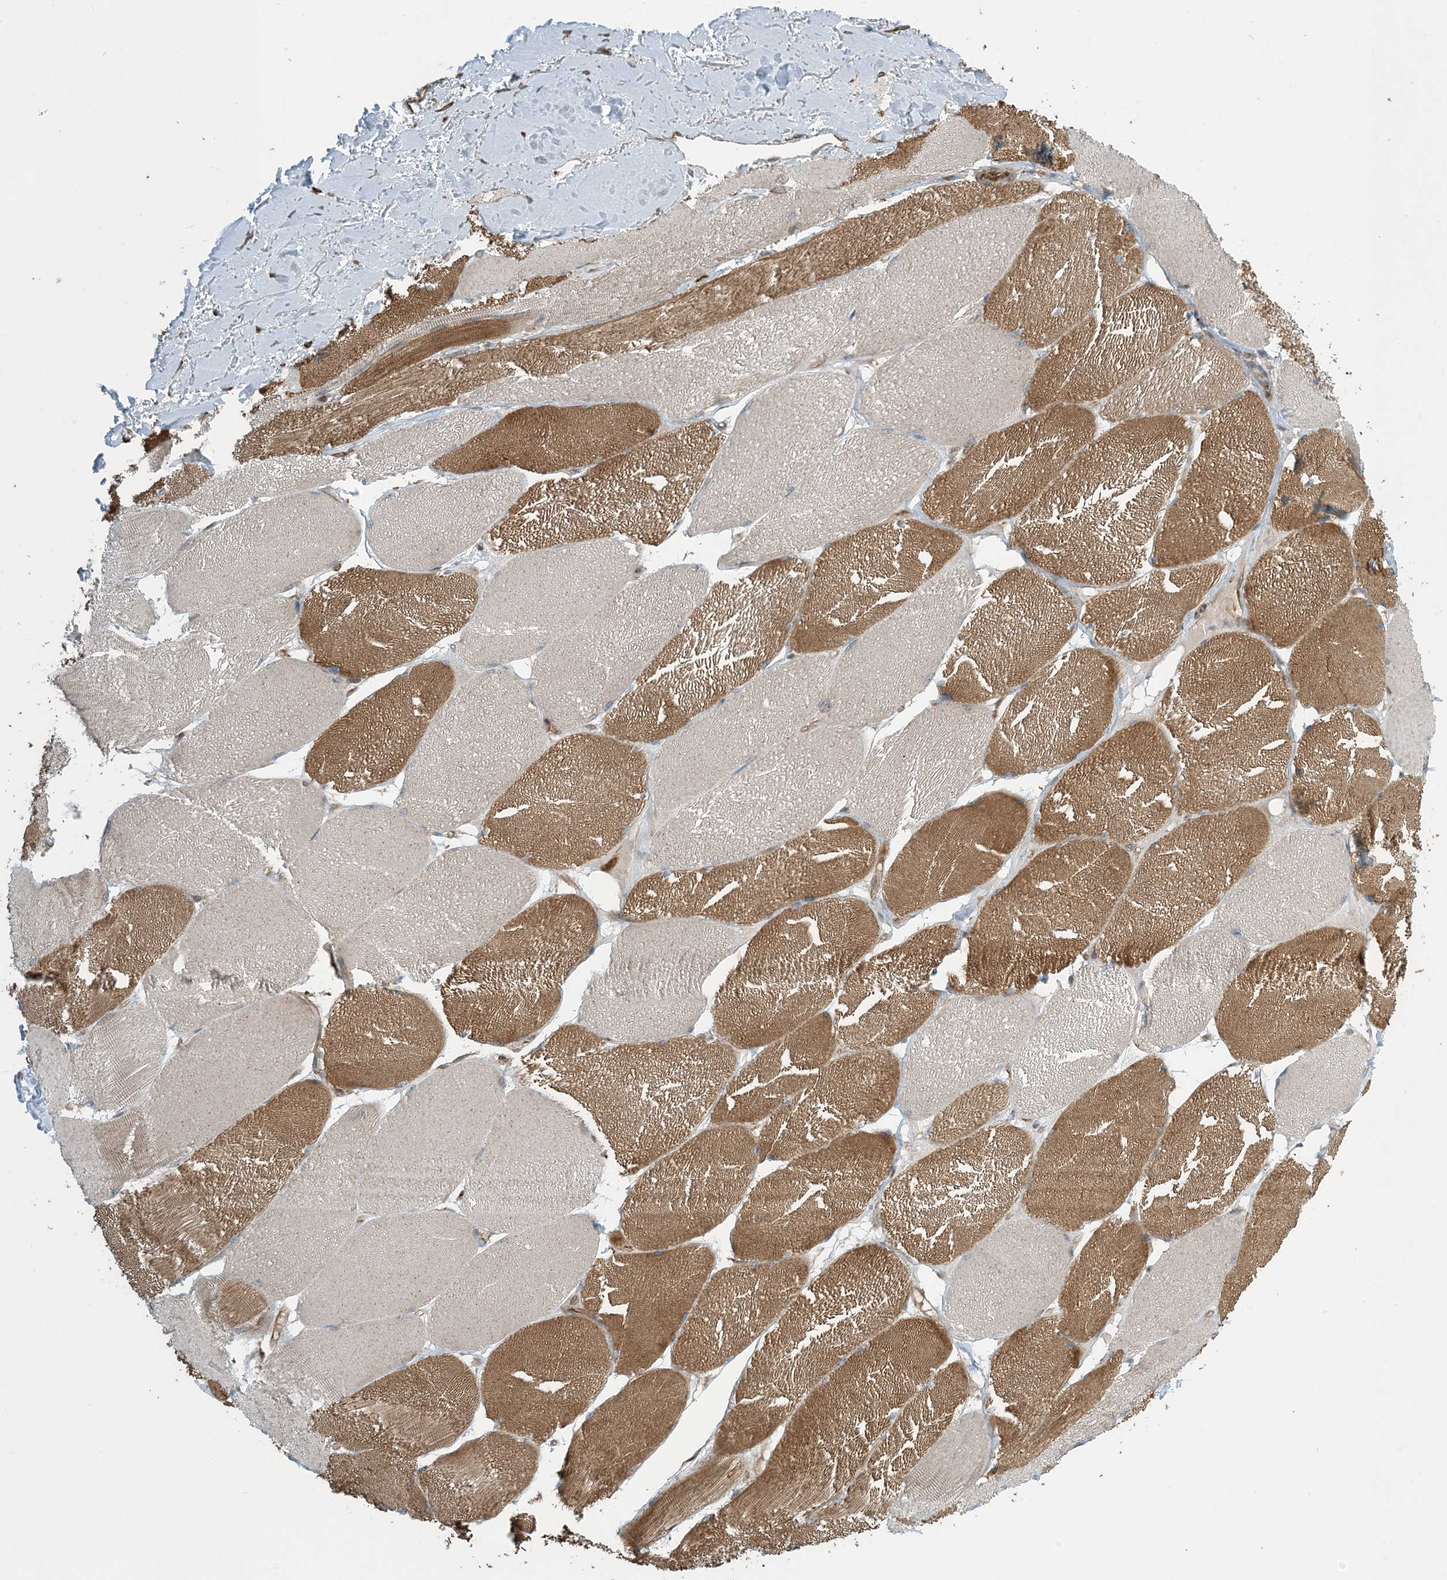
{"staining": {"intensity": "moderate", "quantity": "25%-75%", "location": "cytoplasmic/membranous"}, "tissue": "skeletal muscle", "cell_type": "Myocytes", "image_type": "normal", "snomed": [{"axis": "morphology", "description": "Normal tissue, NOS"}, {"axis": "topography", "description": "Skin"}, {"axis": "topography", "description": "Skeletal muscle"}], "caption": "Moderate cytoplasmic/membranous staining for a protein is present in about 25%-75% of myocytes of benign skeletal muscle using immunohistochemistry.", "gene": "ZBTB3", "patient": {"sex": "male", "age": 83}}